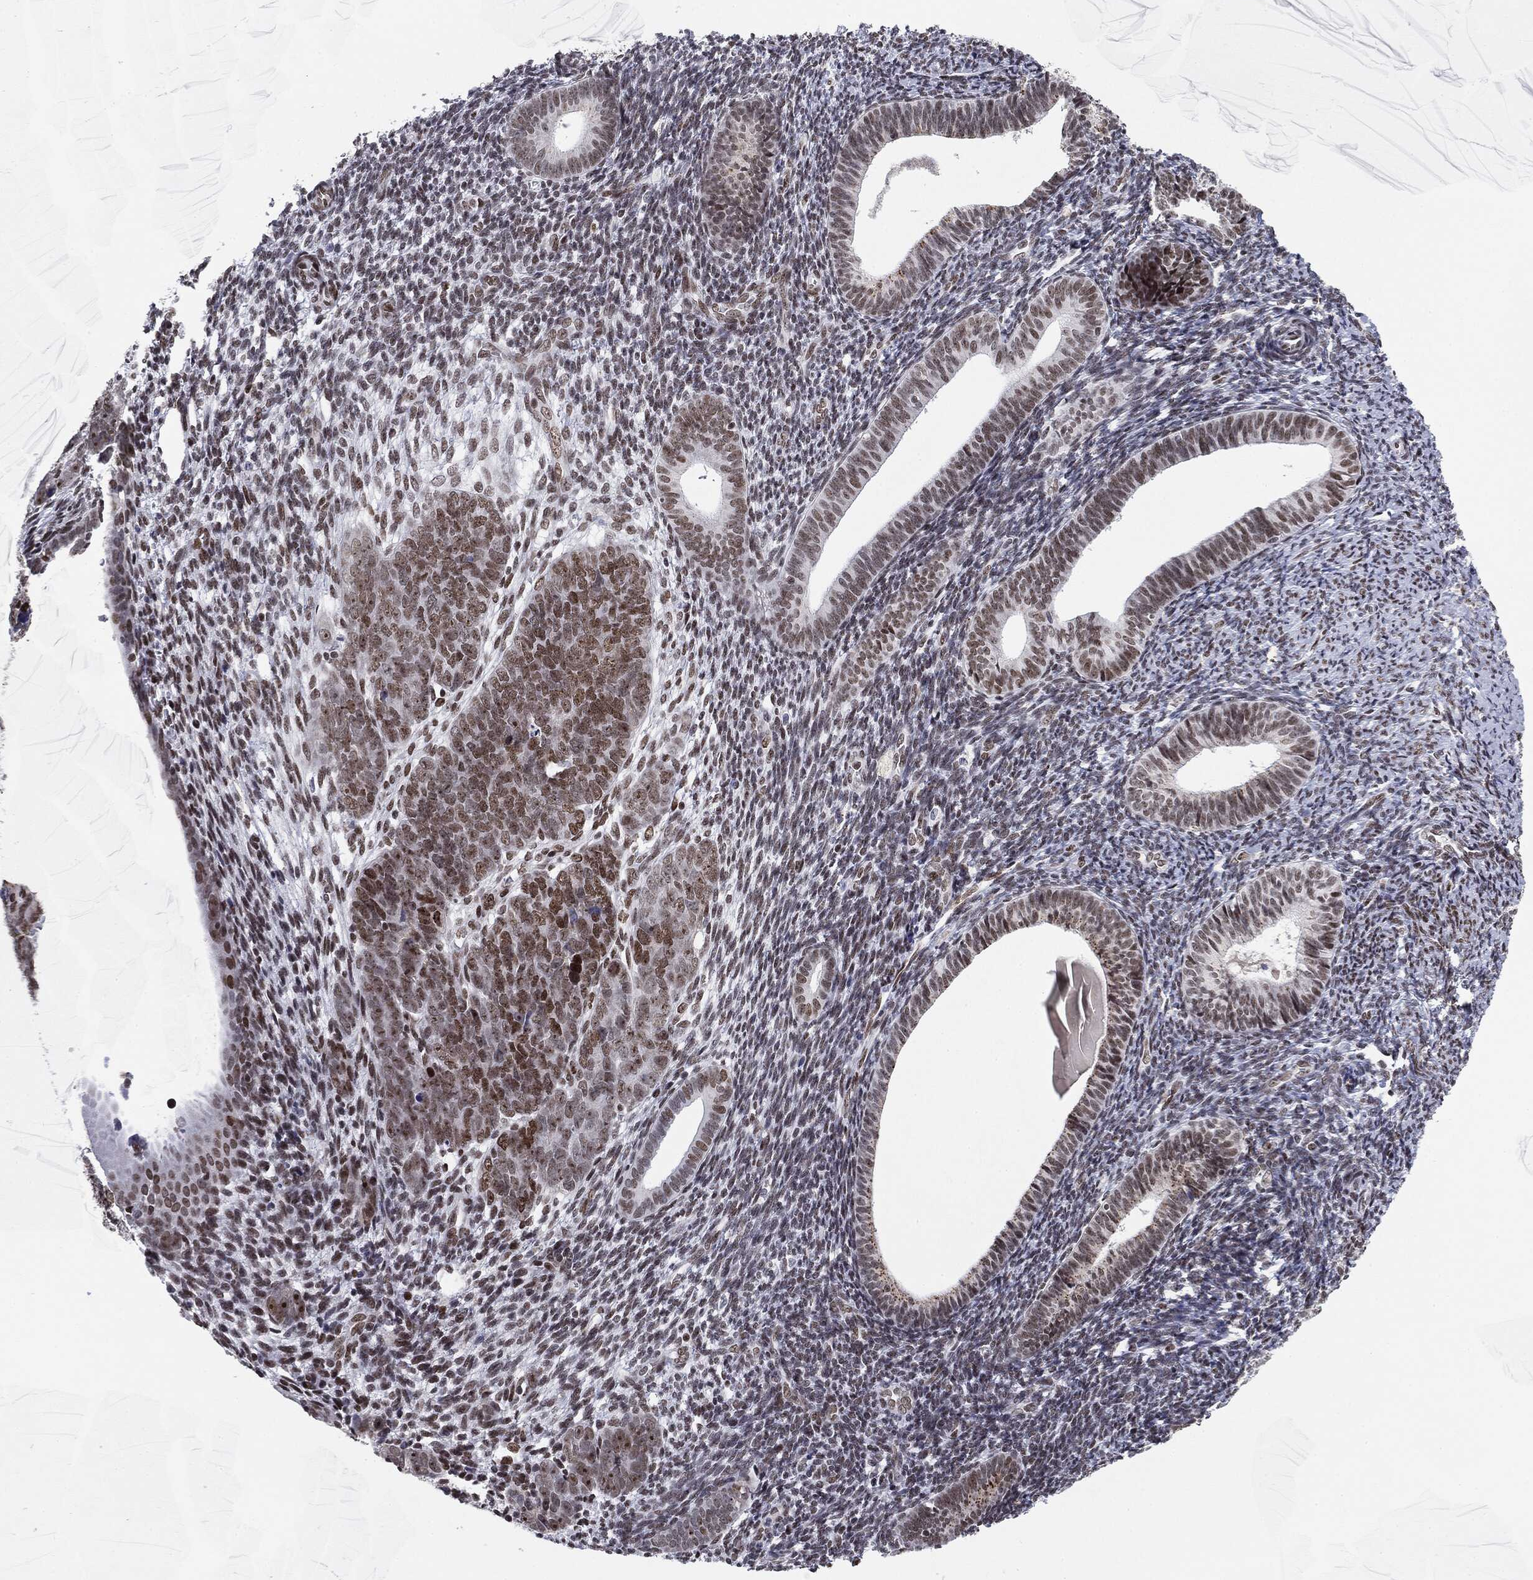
{"staining": {"intensity": "strong", "quantity": ">75%", "location": "nuclear"}, "tissue": "endometrial cancer", "cell_type": "Tumor cells", "image_type": "cancer", "snomed": [{"axis": "morphology", "description": "Adenocarcinoma, NOS"}, {"axis": "topography", "description": "Endometrium"}], "caption": "This is a photomicrograph of IHC staining of adenocarcinoma (endometrial), which shows strong expression in the nuclear of tumor cells.", "gene": "MDC1", "patient": {"sex": "female", "age": 82}}